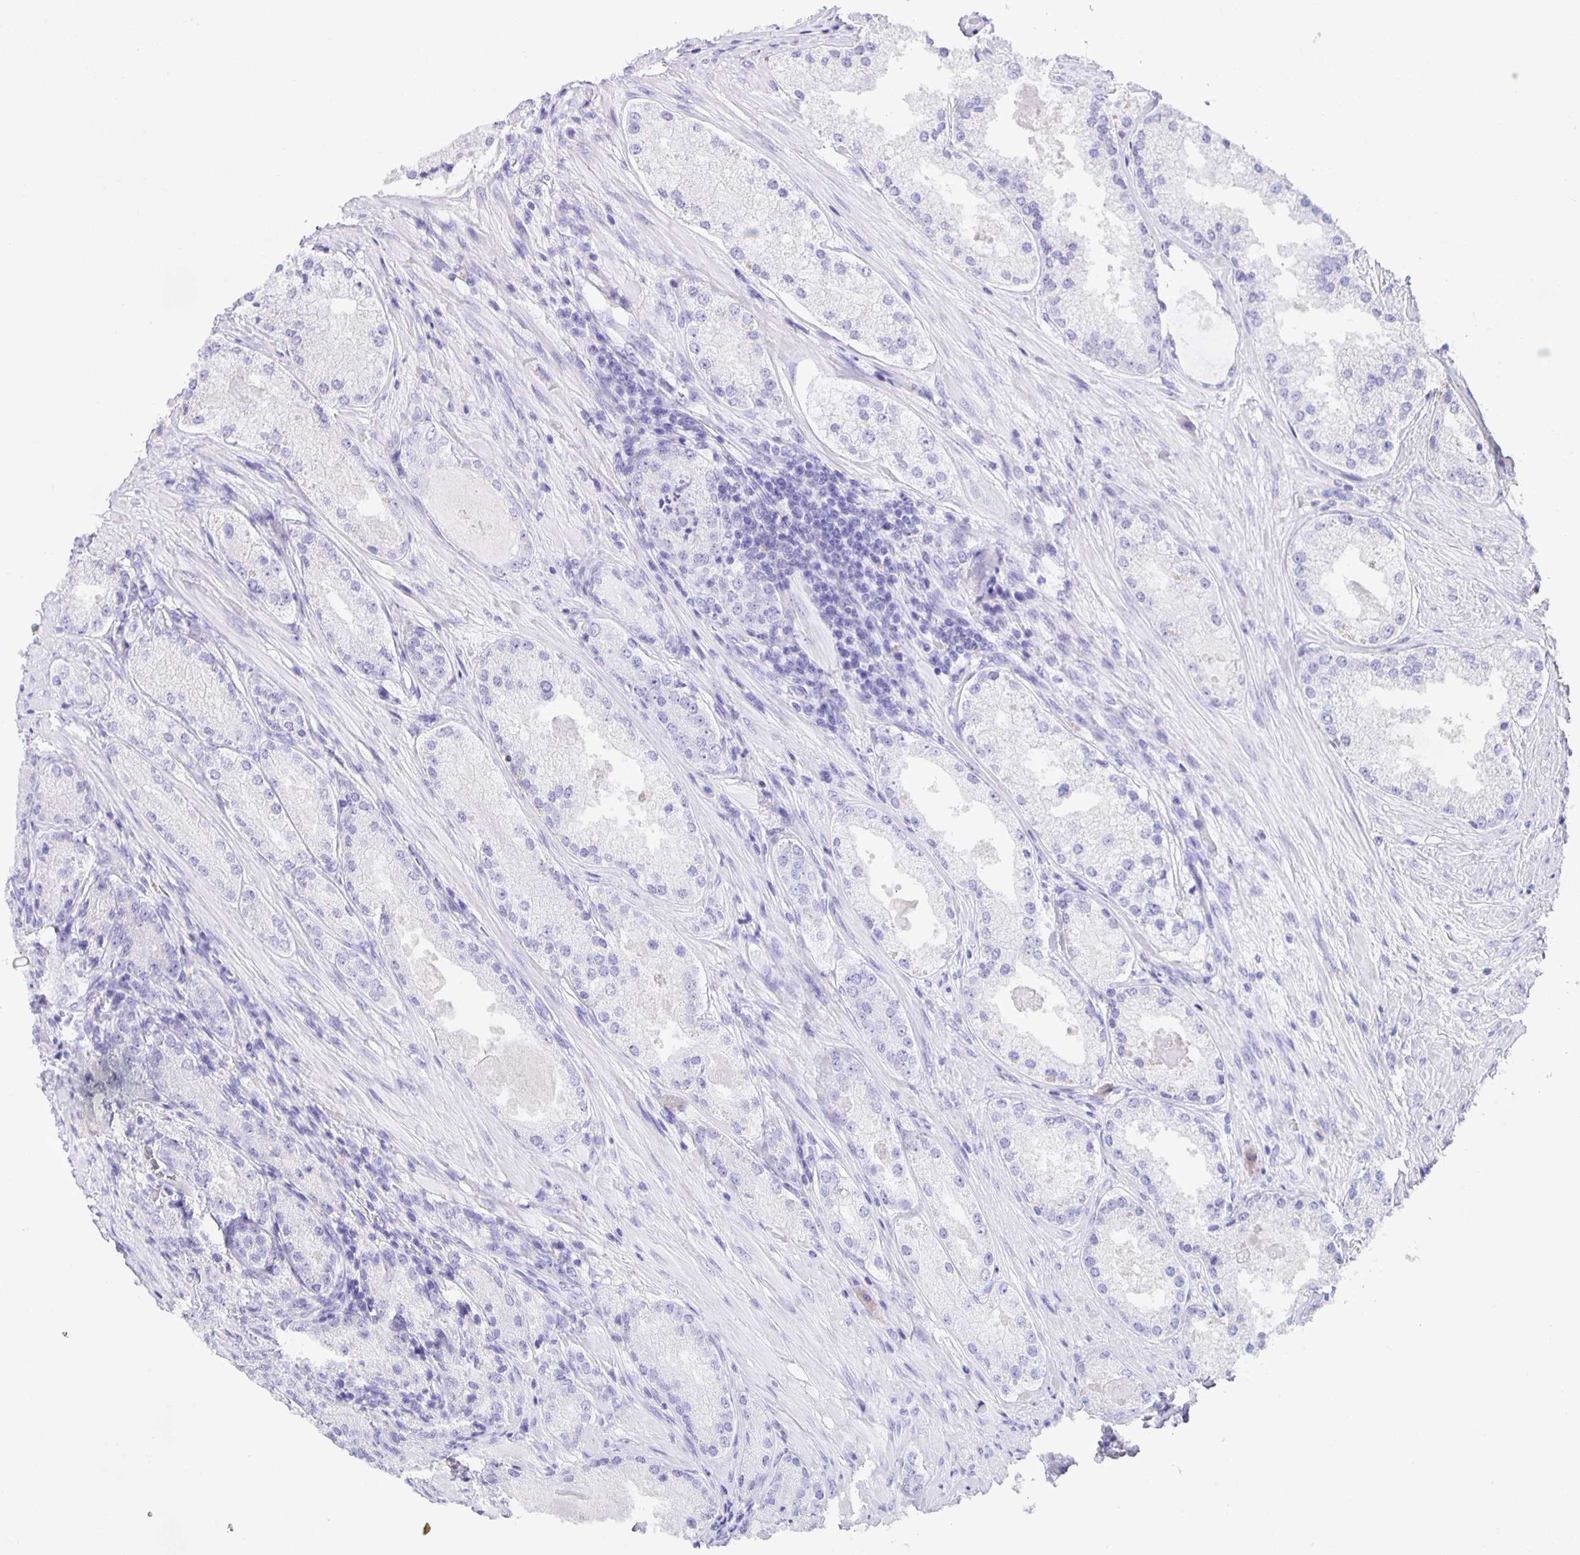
{"staining": {"intensity": "negative", "quantity": "none", "location": "none"}, "tissue": "prostate cancer", "cell_type": "Tumor cells", "image_type": "cancer", "snomed": [{"axis": "morphology", "description": "Adenocarcinoma, Low grade"}, {"axis": "topography", "description": "Prostate"}], "caption": "Immunohistochemical staining of low-grade adenocarcinoma (prostate) reveals no significant expression in tumor cells.", "gene": "GUCA2A", "patient": {"sex": "male", "age": 68}}